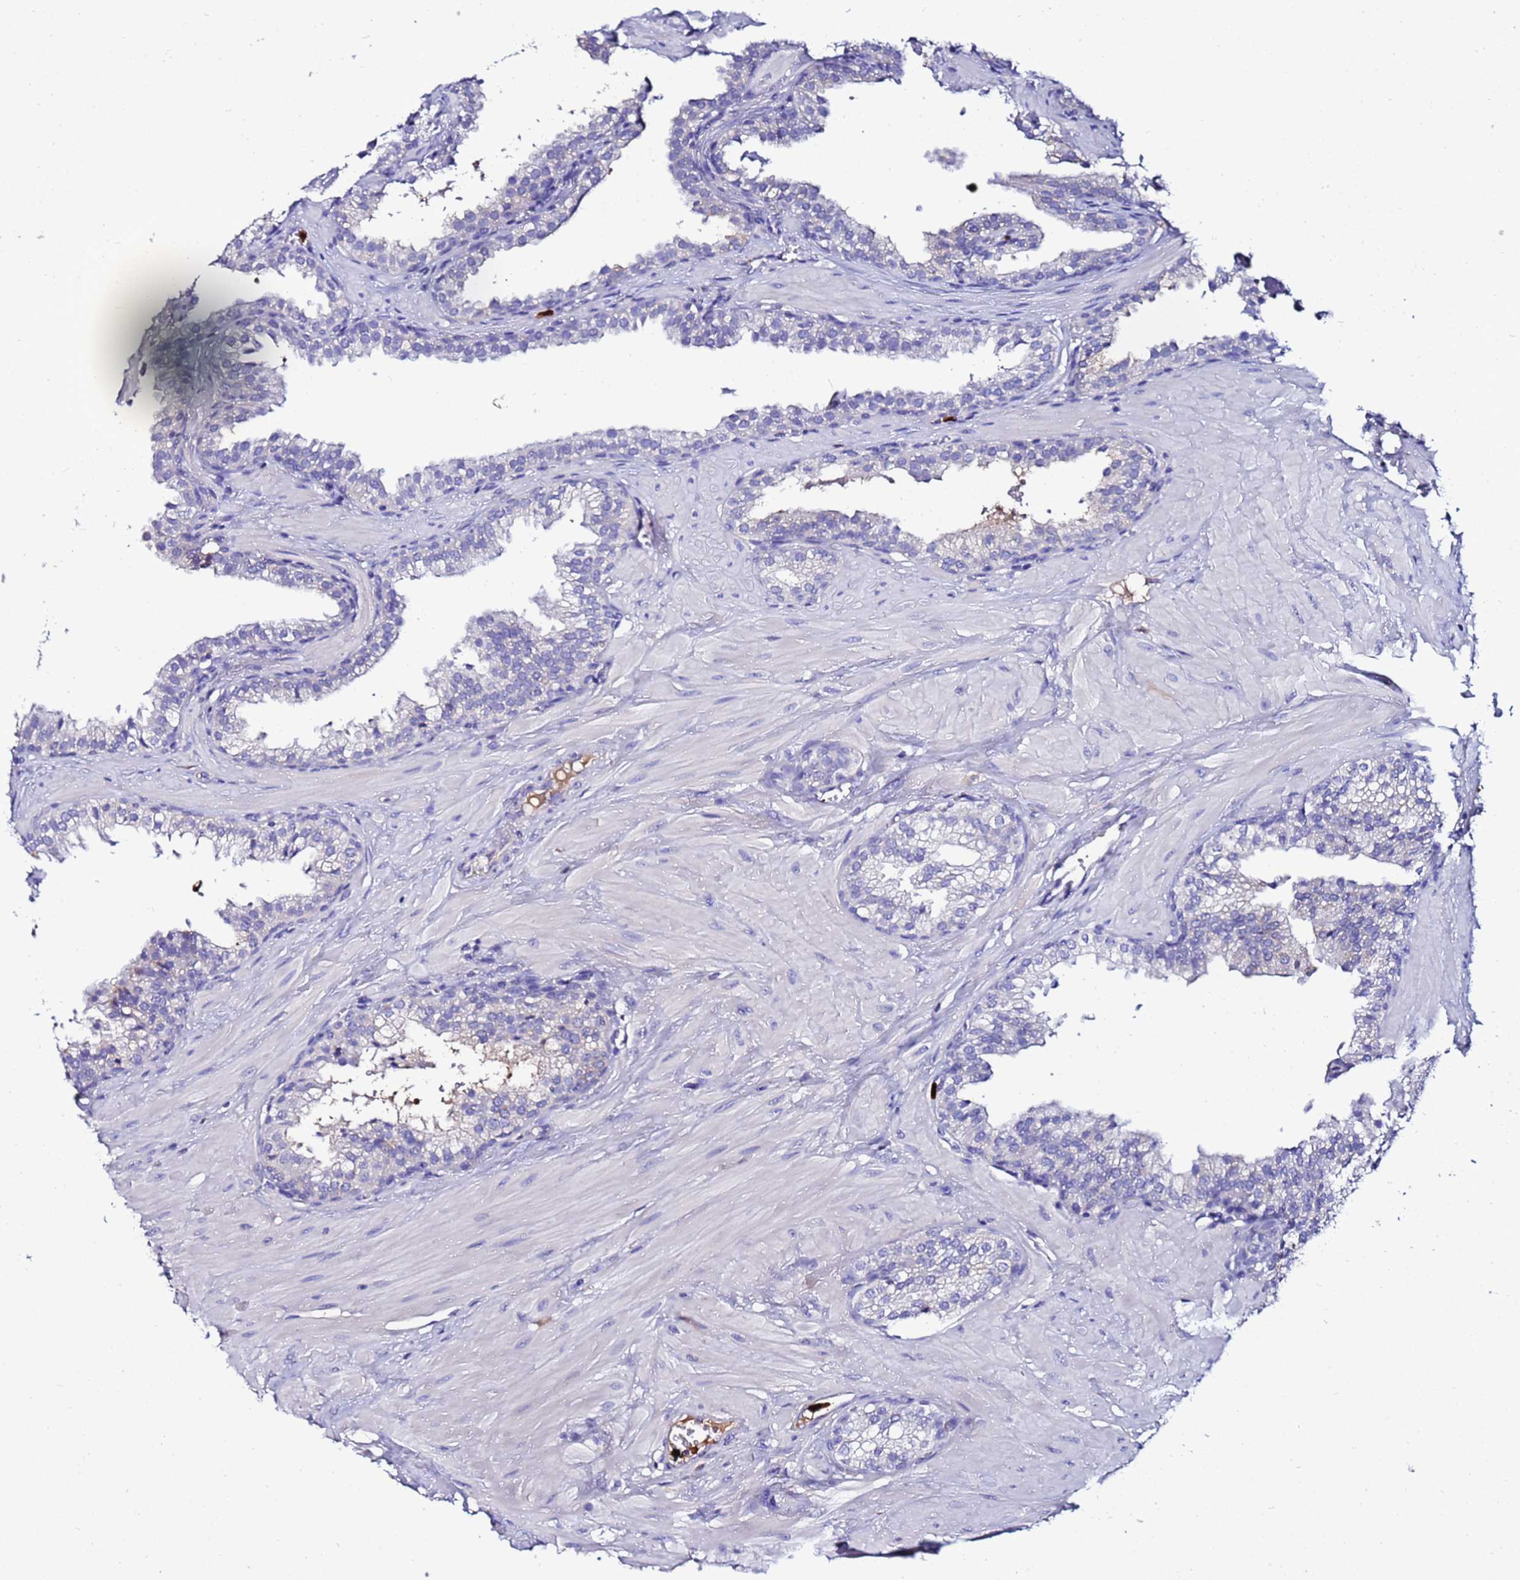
{"staining": {"intensity": "negative", "quantity": "none", "location": "none"}, "tissue": "prostate", "cell_type": "Glandular cells", "image_type": "normal", "snomed": [{"axis": "morphology", "description": "Normal tissue, NOS"}, {"axis": "topography", "description": "Prostate"}, {"axis": "topography", "description": "Peripheral nerve tissue"}], "caption": "DAB immunohistochemical staining of normal prostate displays no significant expression in glandular cells.", "gene": "TUBAL3", "patient": {"sex": "male", "age": 55}}